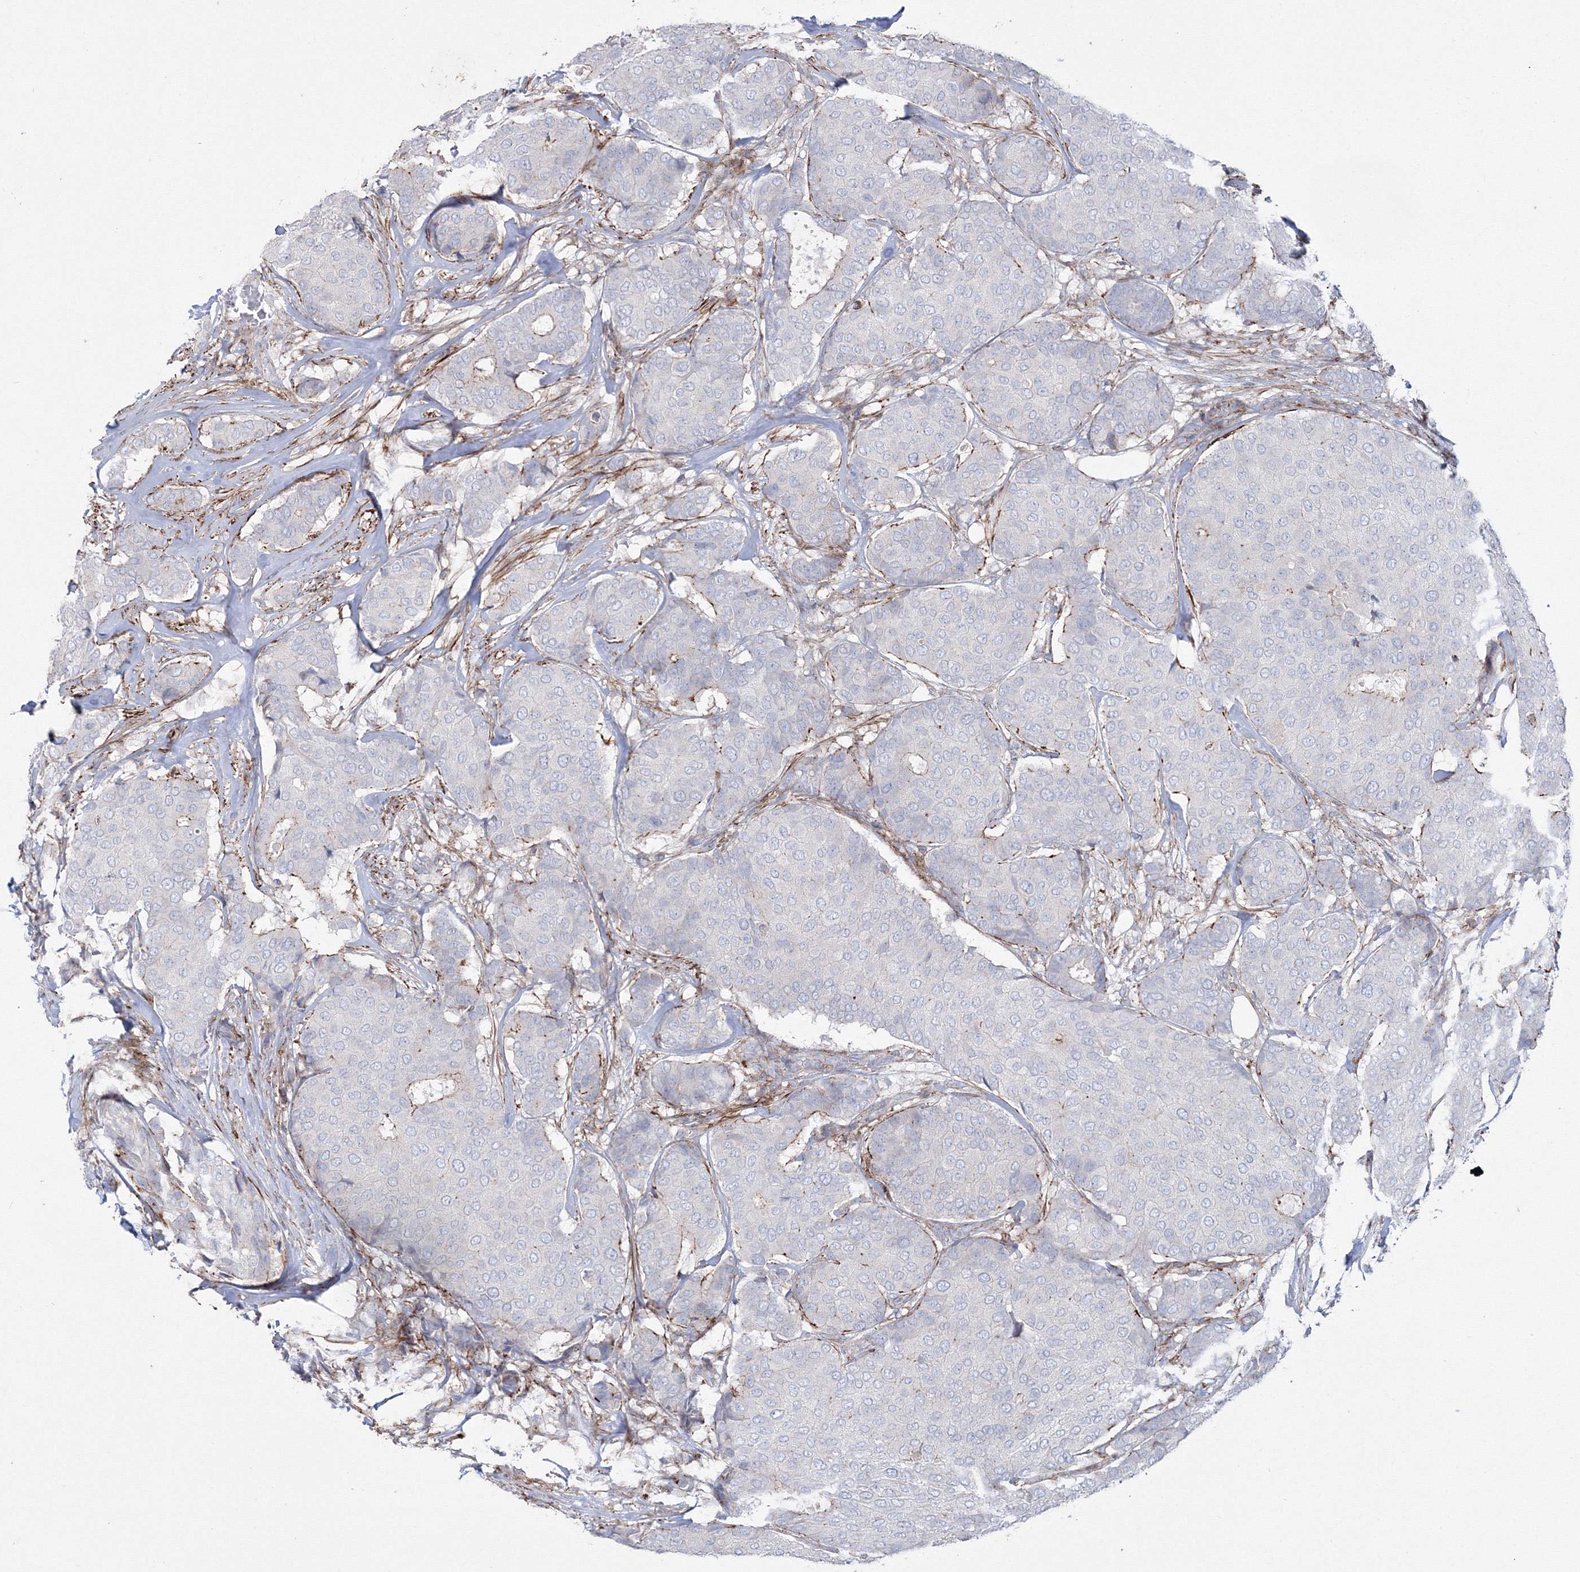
{"staining": {"intensity": "negative", "quantity": "none", "location": "none"}, "tissue": "breast cancer", "cell_type": "Tumor cells", "image_type": "cancer", "snomed": [{"axis": "morphology", "description": "Duct carcinoma"}, {"axis": "topography", "description": "Breast"}], "caption": "Tumor cells show no significant protein staining in breast cancer.", "gene": "GPR82", "patient": {"sex": "female", "age": 75}}